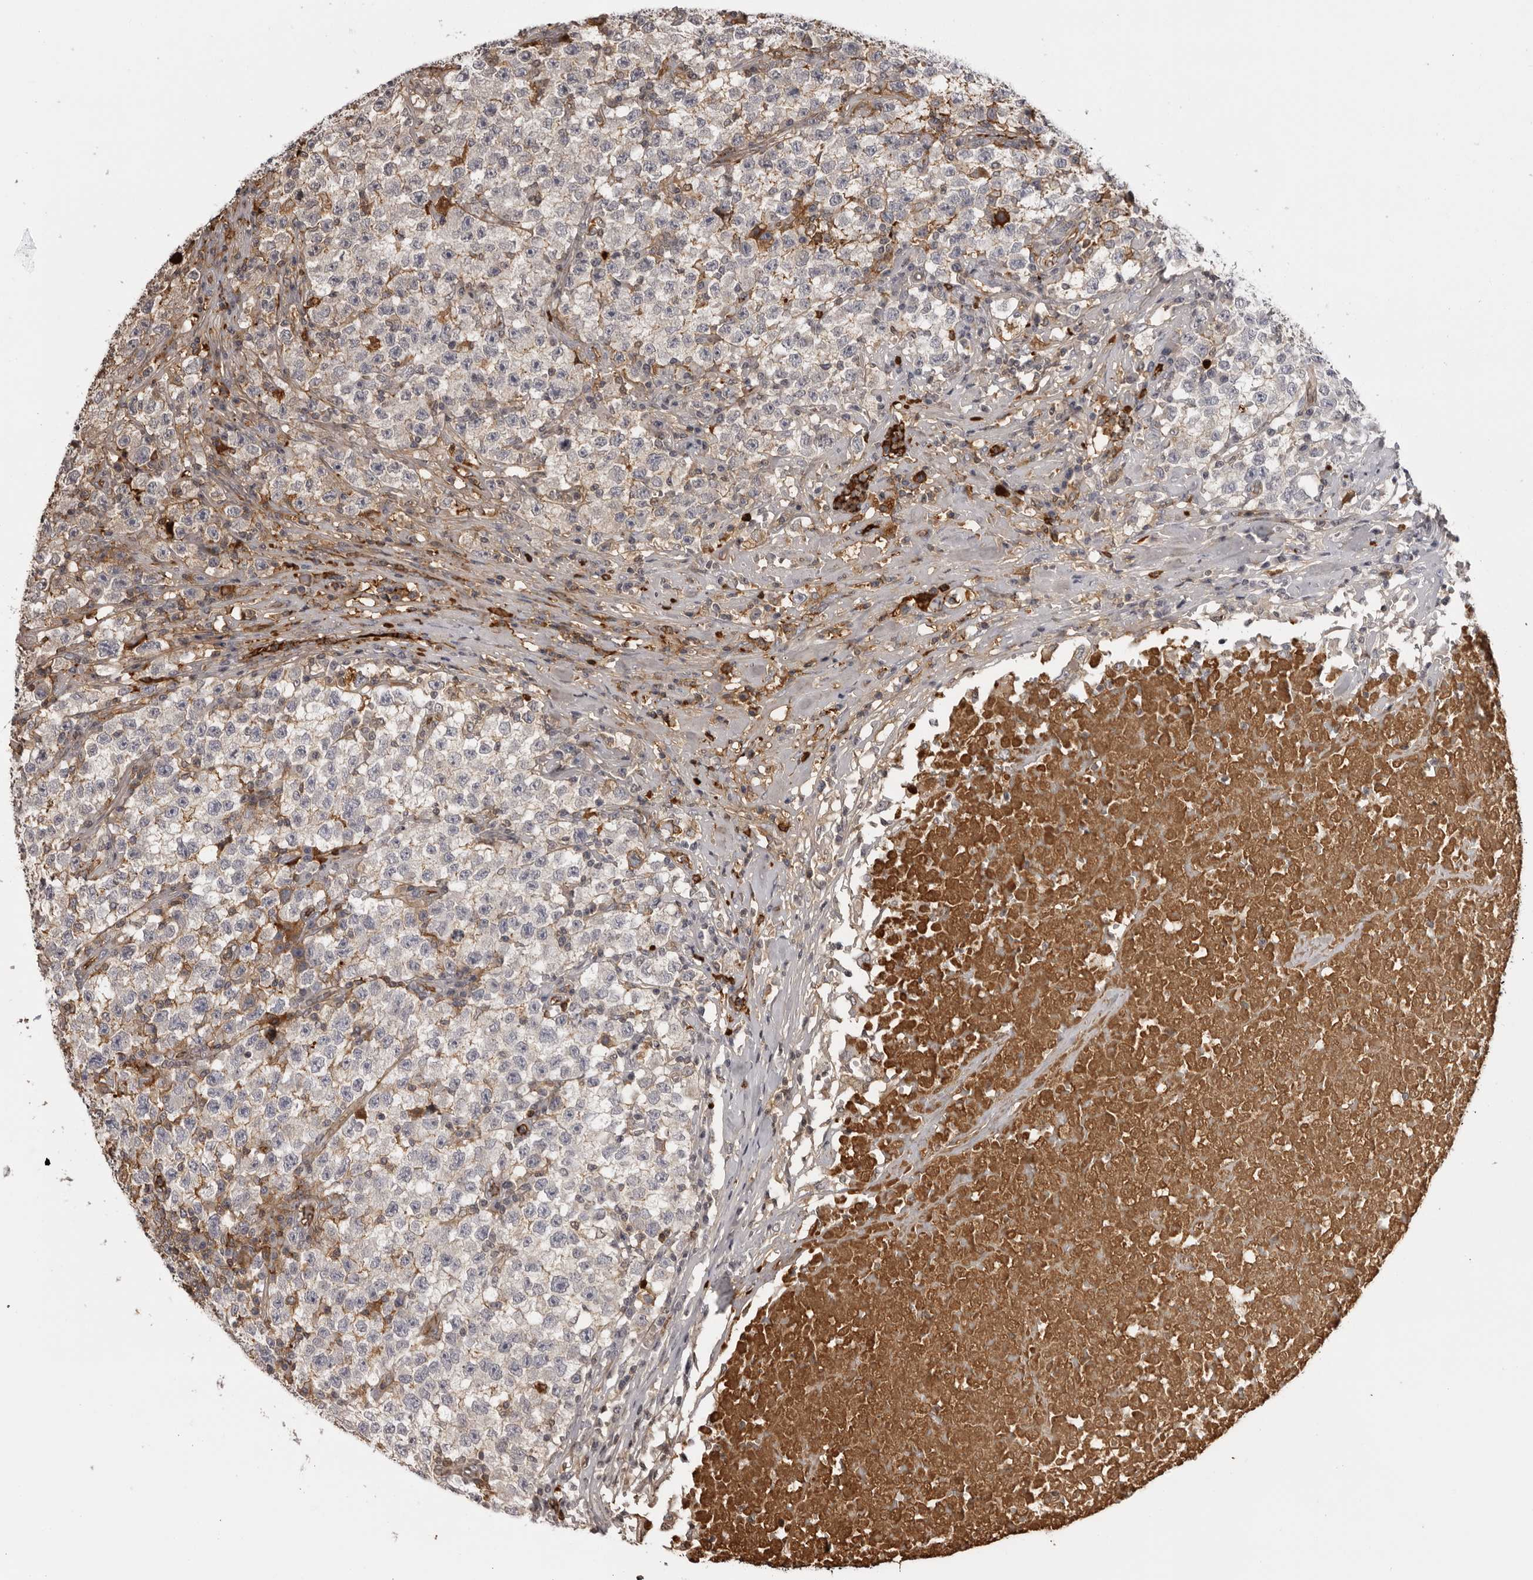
{"staining": {"intensity": "negative", "quantity": "none", "location": "none"}, "tissue": "testis cancer", "cell_type": "Tumor cells", "image_type": "cancer", "snomed": [{"axis": "morphology", "description": "Seminoma, NOS"}, {"axis": "topography", "description": "Testis"}], "caption": "Immunohistochemistry (IHC) photomicrograph of seminoma (testis) stained for a protein (brown), which reveals no positivity in tumor cells.", "gene": "PLEKHF2", "patient": {"sex": "male", "age": 22}}